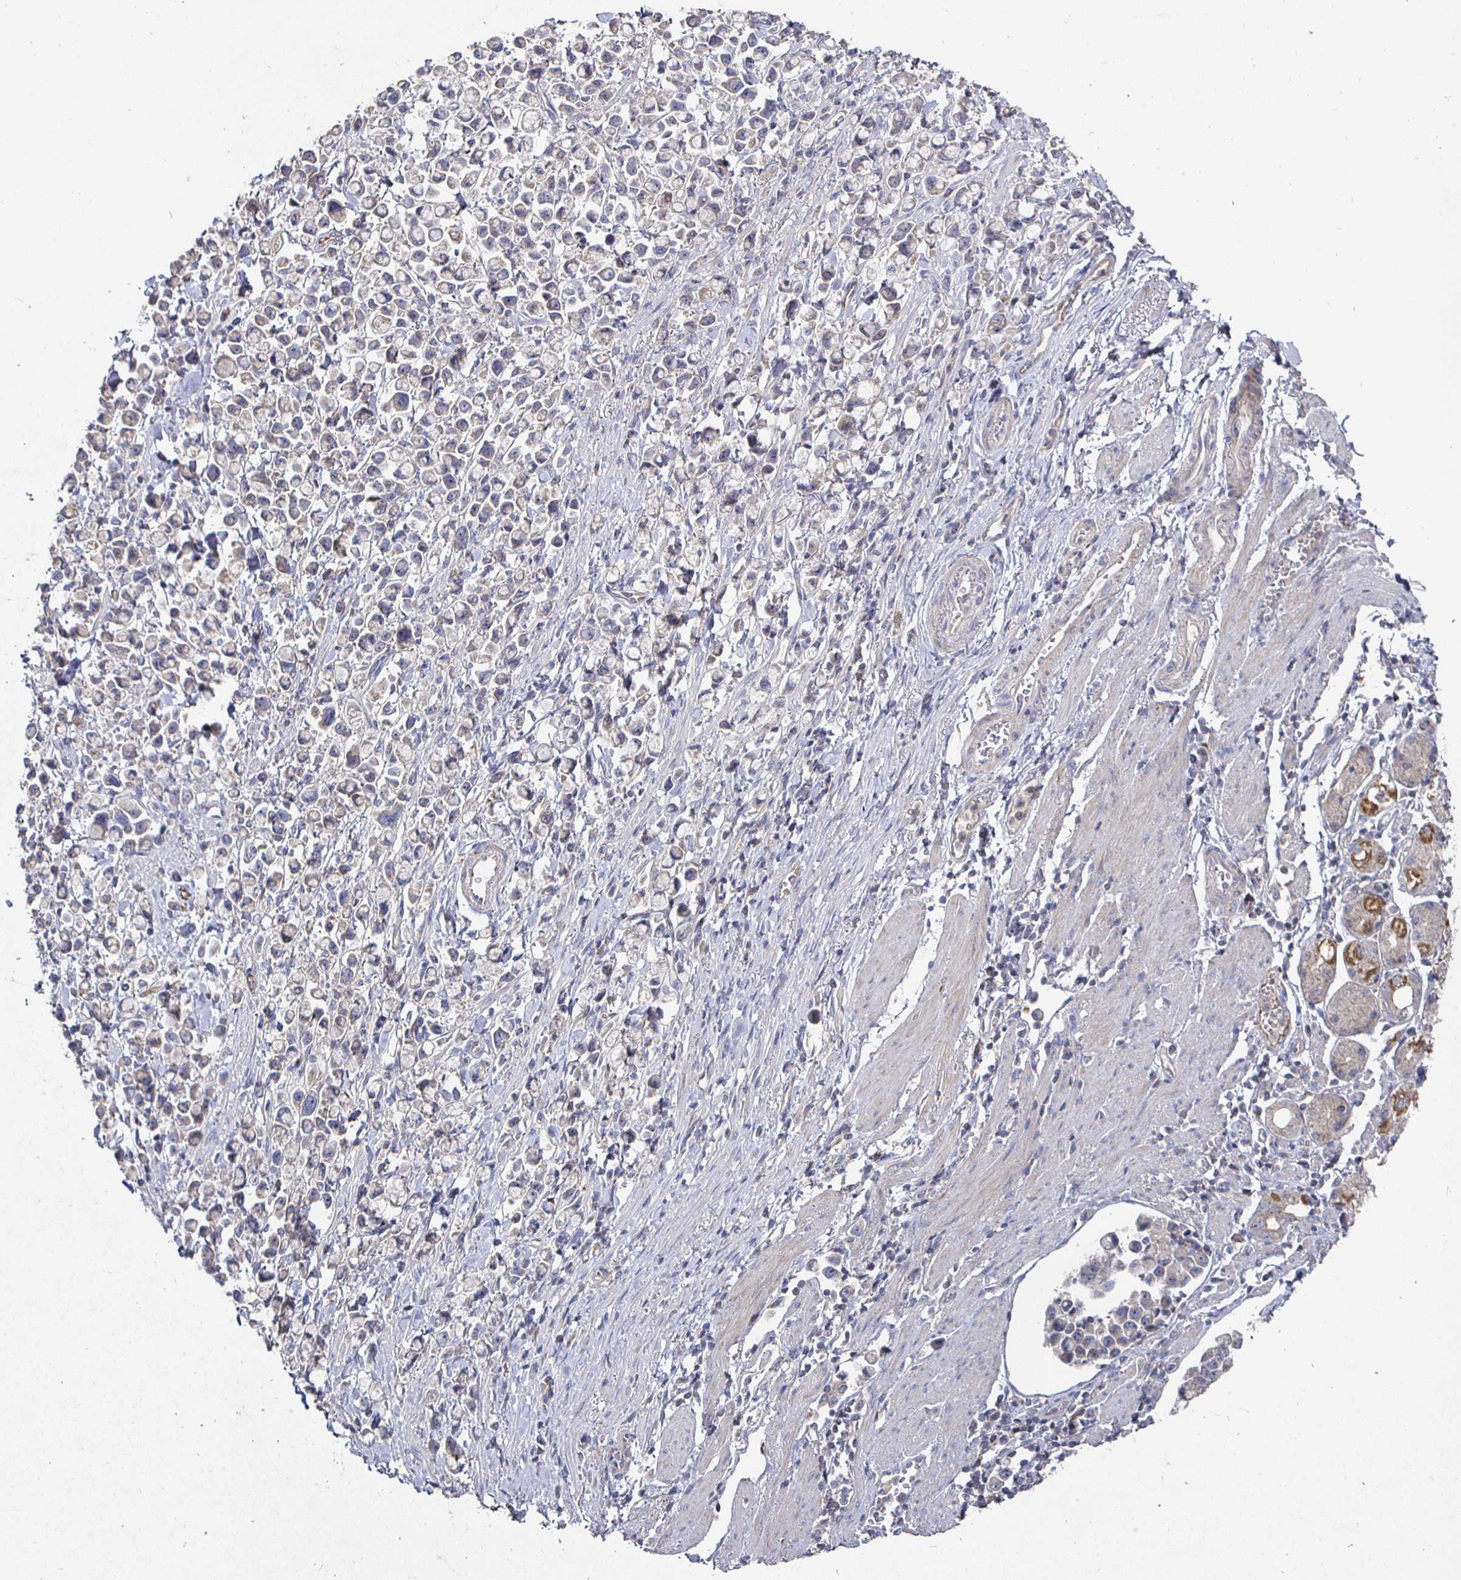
{"staining": {"intensity": "weak", "quantity": "<25%", "location": "cytoplasmic/membranous"}, "tissue": "stomach cancer", "cell_type": "Tumor cells", "image_type": "cancer", "snomed": [{"axis": "morphology", "description": "Adenocarcinoma, NOS"}, {"axis": "topography", "description": "Stomach"}], "caption": "A high-resolution histopathology image shows immunohistochemistry (IHC) staining of stomach cancer, which demonstrates no significant expression in tumor cells. The staining is performed using DAB (3,3'-diaminobenzidine) brown chromogen with nuclei counter-stained in using hematoxylin.", "gene": "NRSN1", "patient": {"sex": "female", "age": 81}}